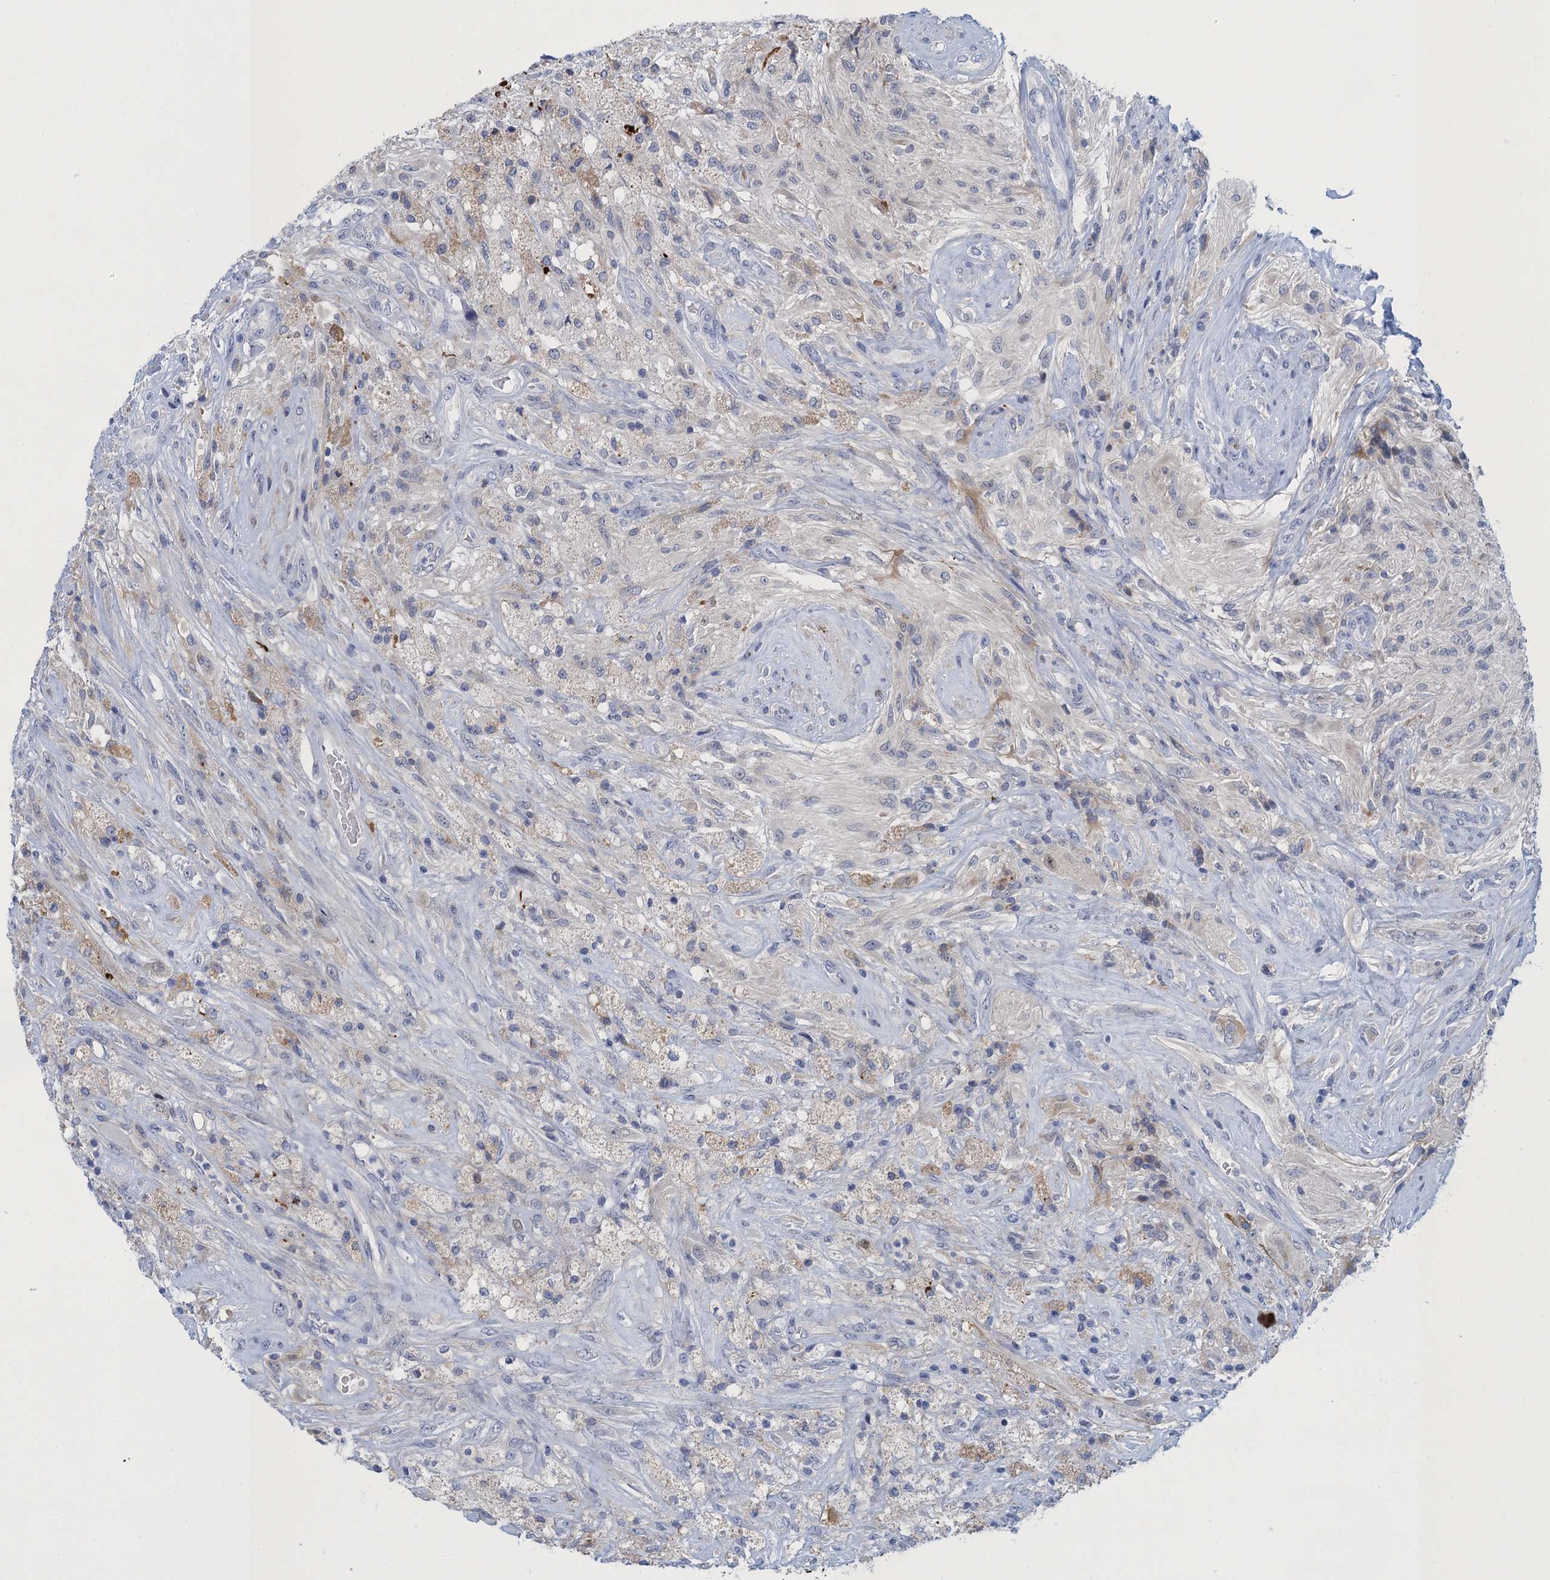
{"staining": {"intensity": "negative", "quantity": "none", "location": "none"}, "tissue": "glioma", "cell_type": "Tumor cells", "image_type": "cancer", "snomed": [{"axis": "morphology", "description": "Glioma, malignant, High grade"}, {"axis": "topography", "description": "Brain"}], "caption": "DAB (3,3'-diaminobenzidine) immunohistochemical staining of malignant glioma (high-grade) displays no significant staining in tumor cells.", "gene": "SCEL", "patient": {"sex": "male", "age": 56}}